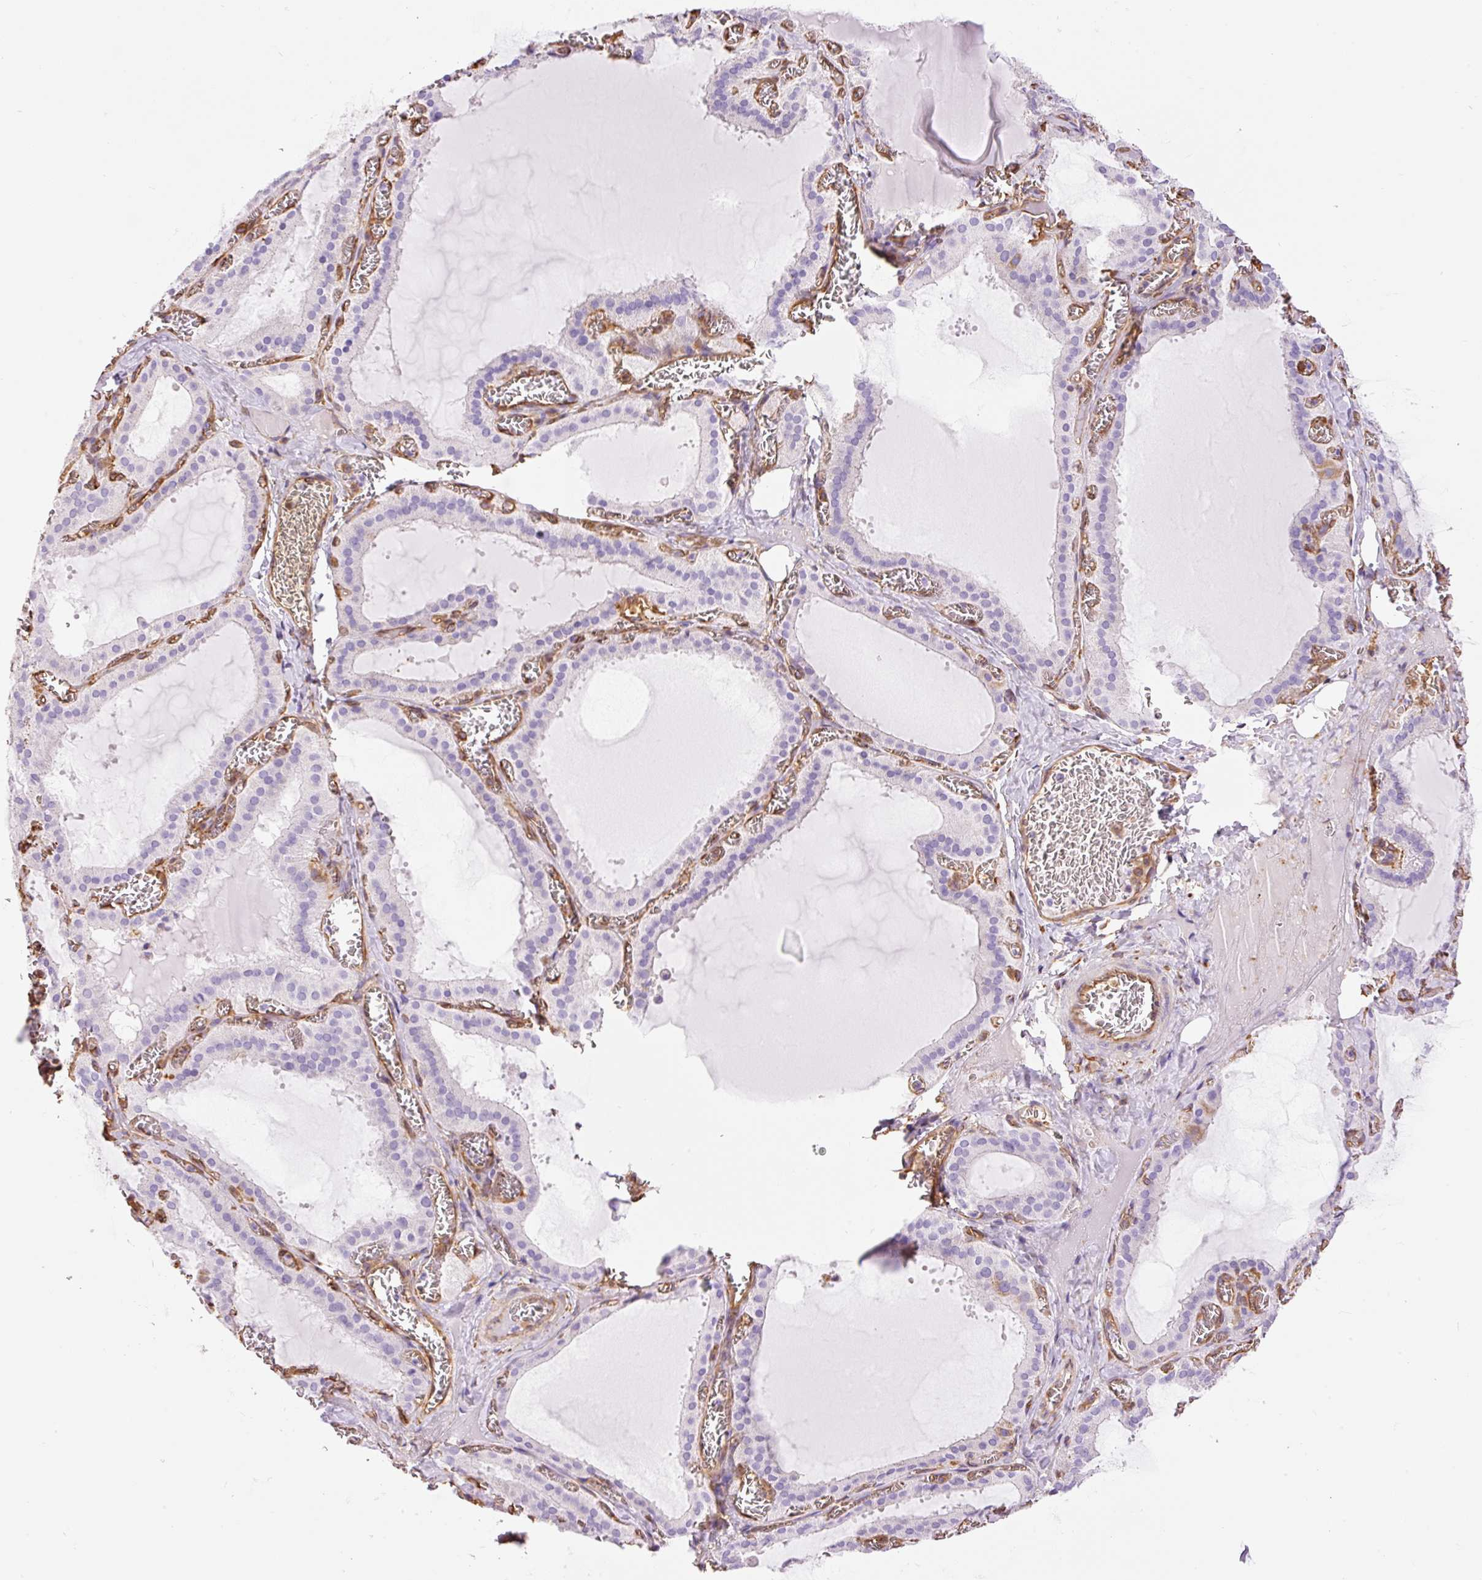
{"staining": {"intensity": "moderate", "quantity": "<25%", "location": "cytoplasmic/membranous"}, "tissue": "thyroid gland", "cell_type": "Glandular cells", "image_type": "normal", "snomed": [{"axis": "morphology", "description": "Normal tissue, NOS"}, {"axis": "topography", "description": "Thyroid gland"}], "caption": "Immunohistochemistry (IHC) histopathology image of benign thyroid gland: thyroid gland stained using immunohistochemistry (IHC) demonstrates low levels of moderate protein expression localized specifically in the cytoplasmic/membranous of glandular cells, appearing as a cytoplasmic/membranous brown color.", "gene": "ENSG00000249624", "patient": {"sex": "female", "age": 30}}